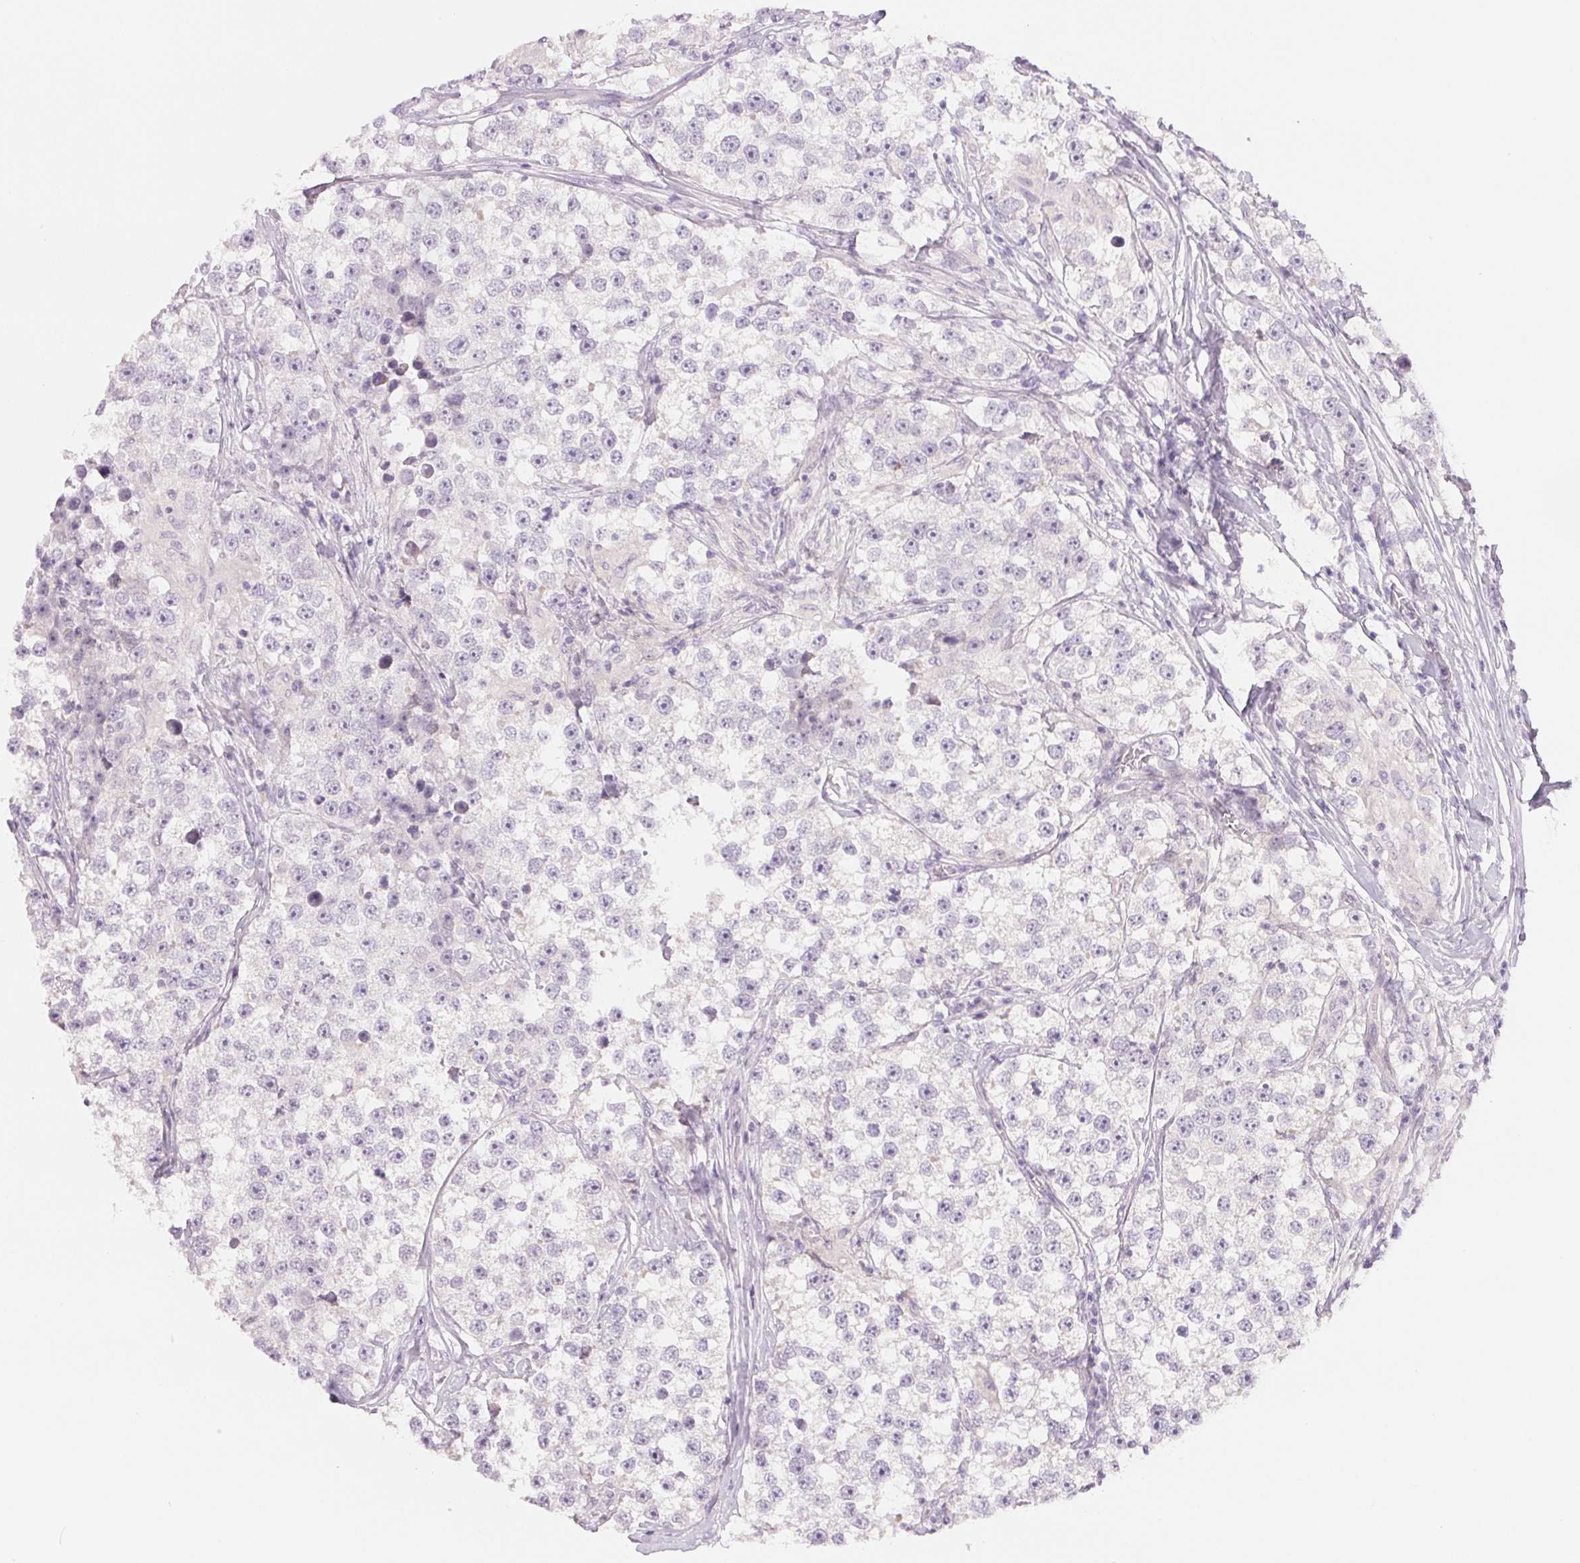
{"staining": {"intensity": "negative", "quantity": "none", "location": "none"}, "tissue": "testis cancer", "cell_type": "Tumor cells", "image_type": "cancer", "snomed": [{"axis": "morphology", "description": "Seminoma, NOS"}, {"axis": "topography", "description": "Testis"}], "caption": "Micrograph shows no significant protein expression in tumor cells of testis cancer.", "gene": "CCDC168", "patient": {"sex": "male", "age": 46}}